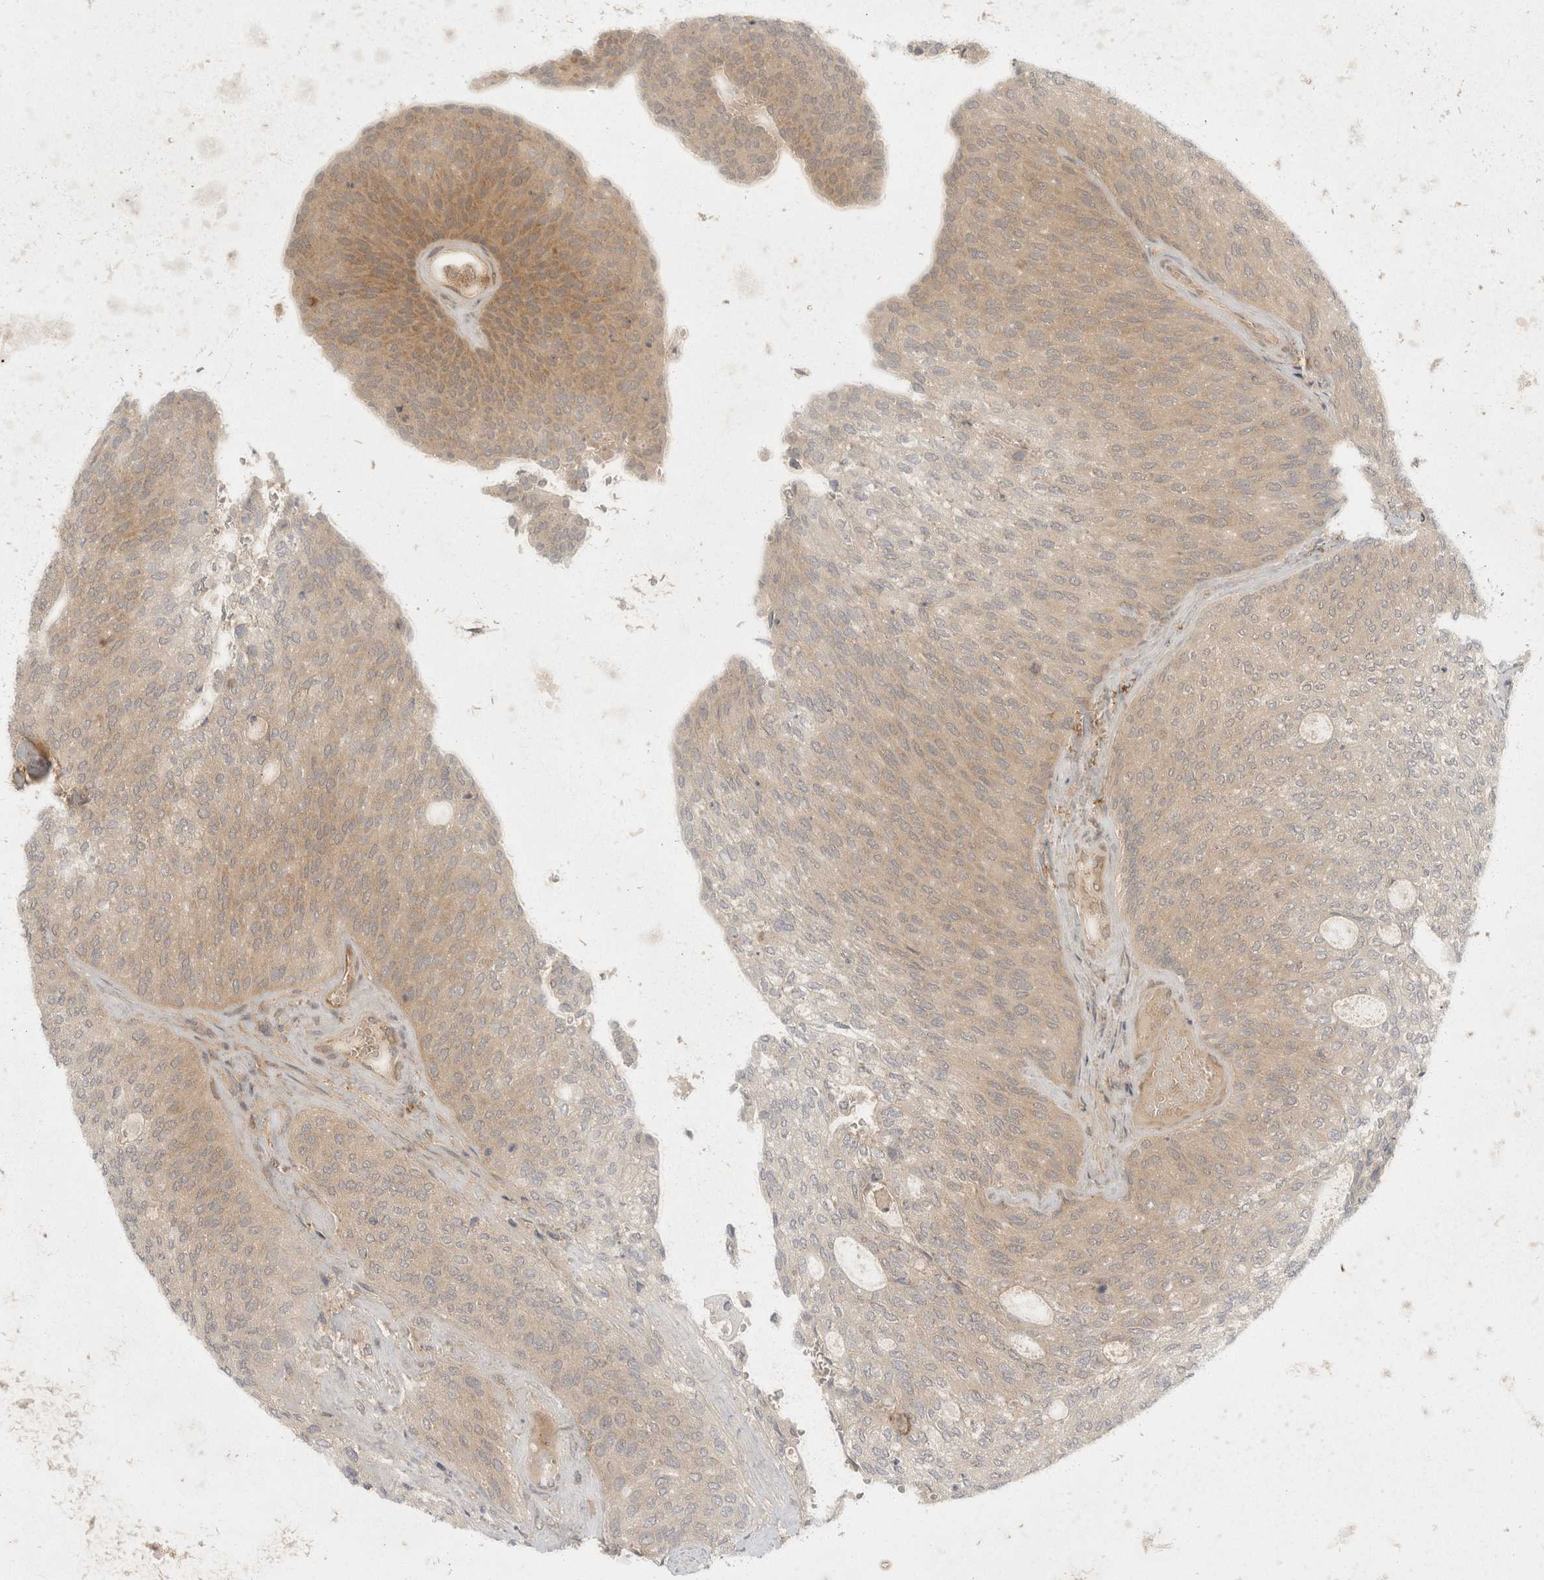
{"staining": {"intensity": "weak", "quantity": "<25%", "location": "cytoplasmic/membranous"}, "tissue": "urothelial cancer", "cell_type": "Tumor cells", "image_type": "cancer", "snomed": [{"axis": "morphology", "description": "Urothelial carcinoma, Low grade"}, {"axis": "topography", "description": "Urinary bladder"}], "caption": "Photomicrograph shows no significant protein positivity in tumor cells of urothelial cancer. Brightfield microscopy of immunohistochemistry (IHC) stained with DAB (brown) and hematoxylin (blue), captured at high magnification.", "gene": "EIF4G3", "patient": {"sex": "female", "age": 79}}